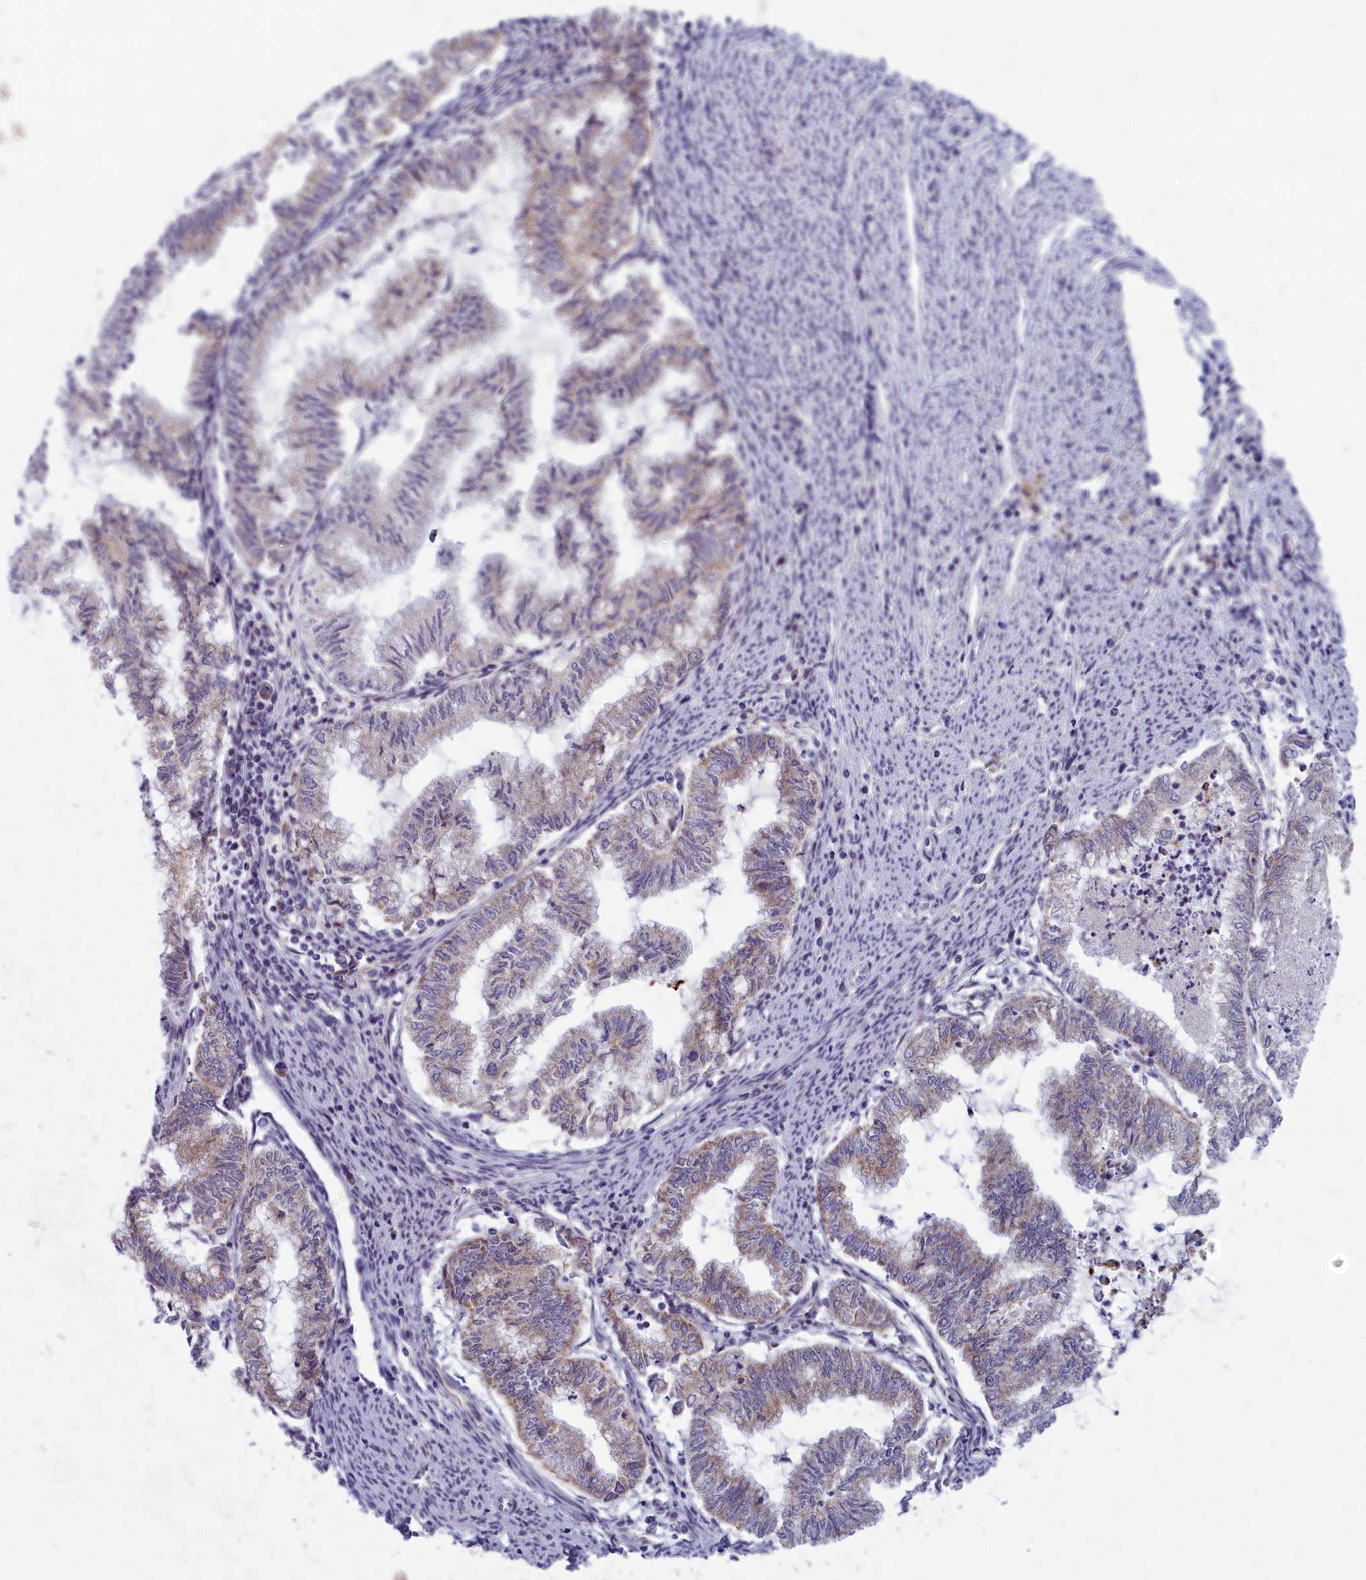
{"staining": {"intensity": "weak", "quantity": "25%-75%", "location": "cytoplasmic/membranous"}, "tissue": "endometrial cancer", "cell_type": "Tumor cells", "image_type": "cancer", "snomed": [{"axis": "morphology", "description": "Adenocarcinoma, NOS"}, {"axis": "topography", "description": "Endometrium"}], "caption": "A photomicrograph of human adenocarcinoma (endometrial) stained for a protein shows weak cytoplasmic/membranous brown staining in tumor cells.", "gene": "MRPS25", "patient": {"sex": "female", "age": 79}}